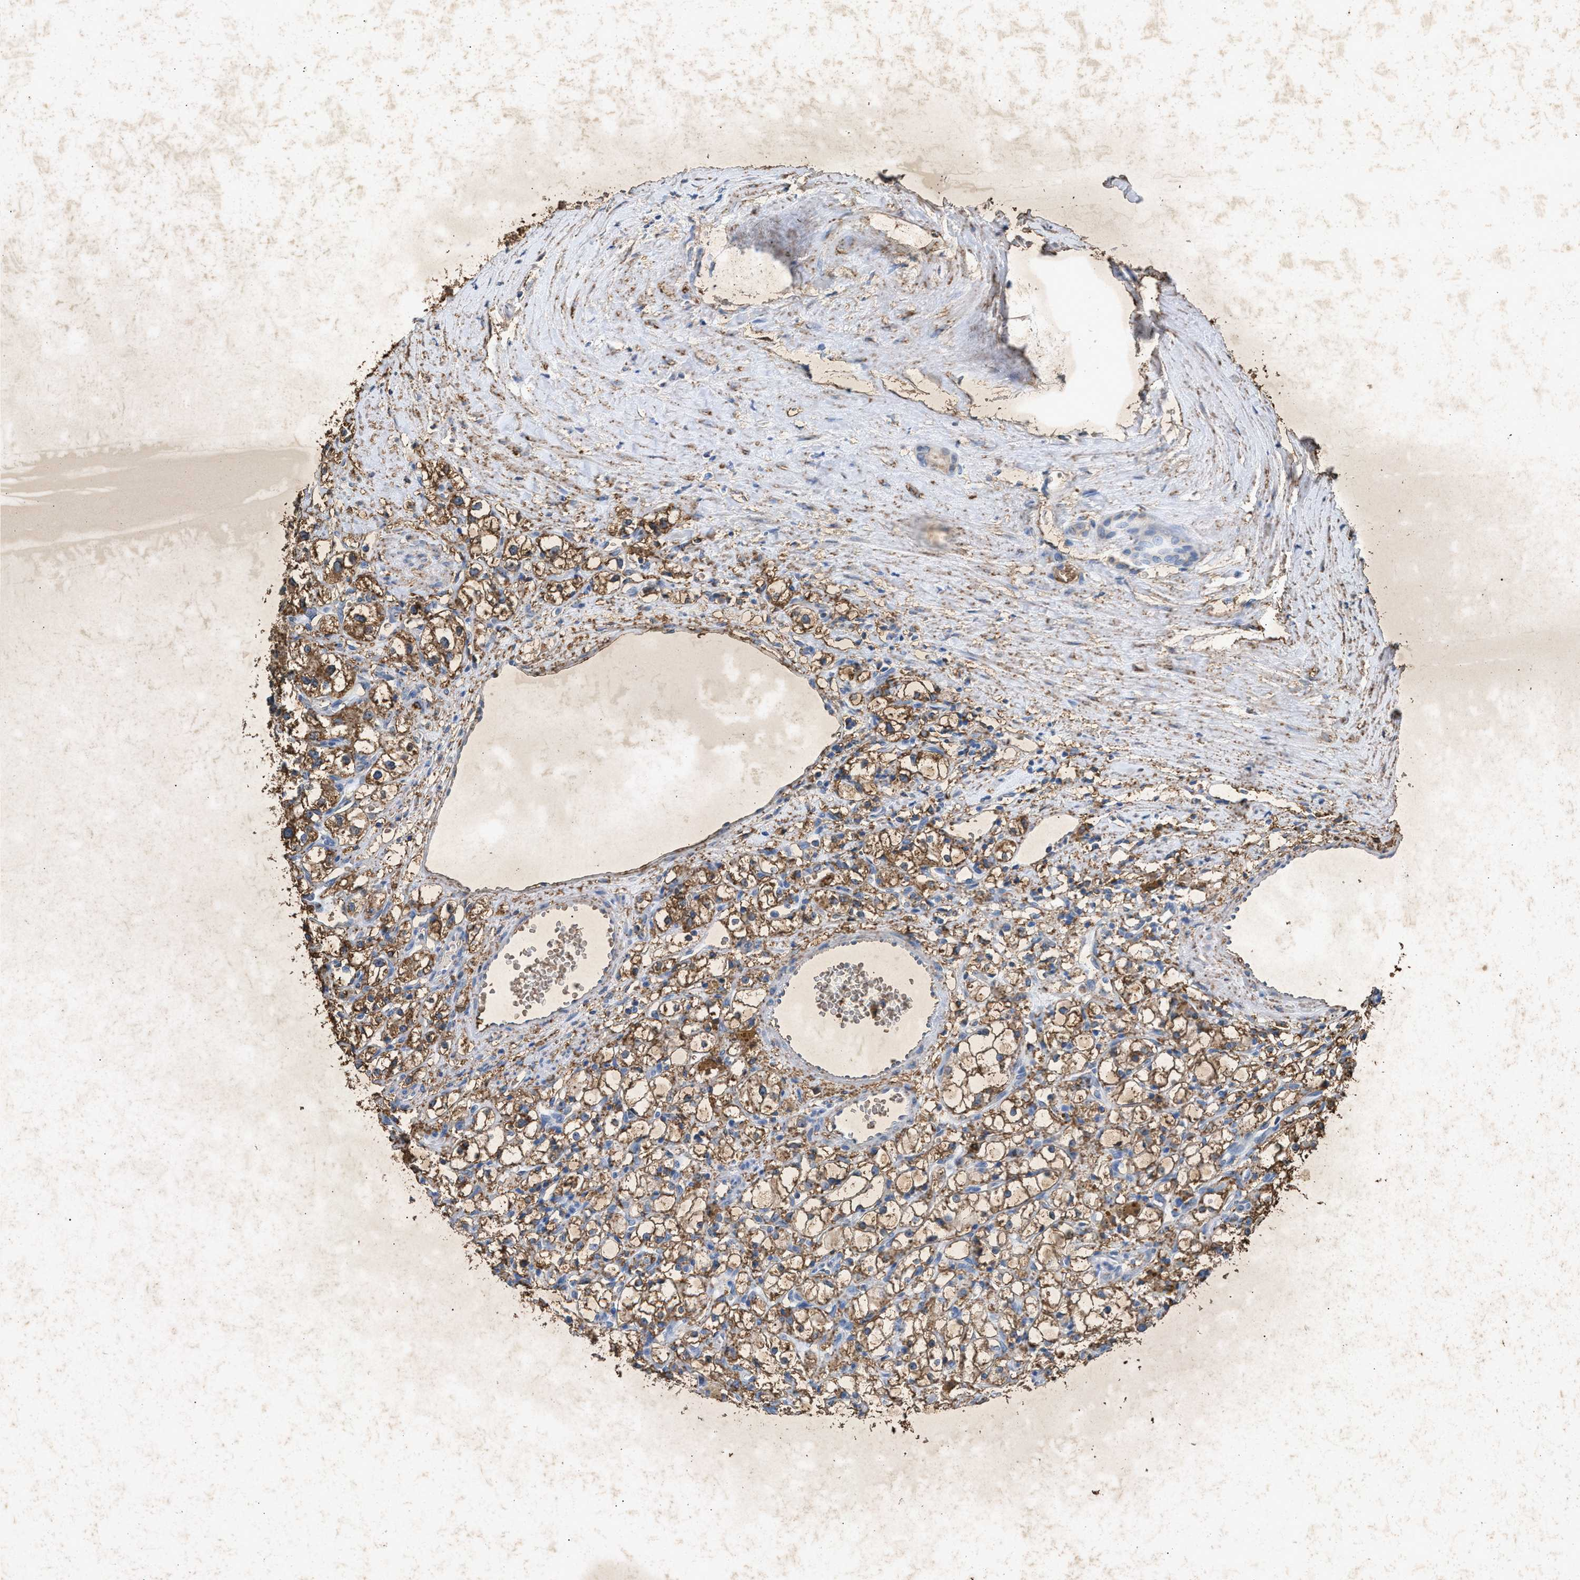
{"staining": {"intensity": "moderate", "quantity": ">75%", "location": "cytoplasmic/membranous"}, "tissue": "renal cancer", "cell_type": "Tumor cells", "image_type": "cancer", "snomed": [{"axis": "morphology", "description": "Adenocarcinoma, NOS"}, {"axis": "topography", "description": "Kidney"}], "caption": "Immunohistochemistry histopathology image of renal adenocarcinoma stained for a protein (brown), which reveals medium levels of moderate cytoplasmic/membranous positivity in approximately >75% of tumor cells.", "gene": "LTB4R2", "patient": {"sex": "male", "age": 56}}